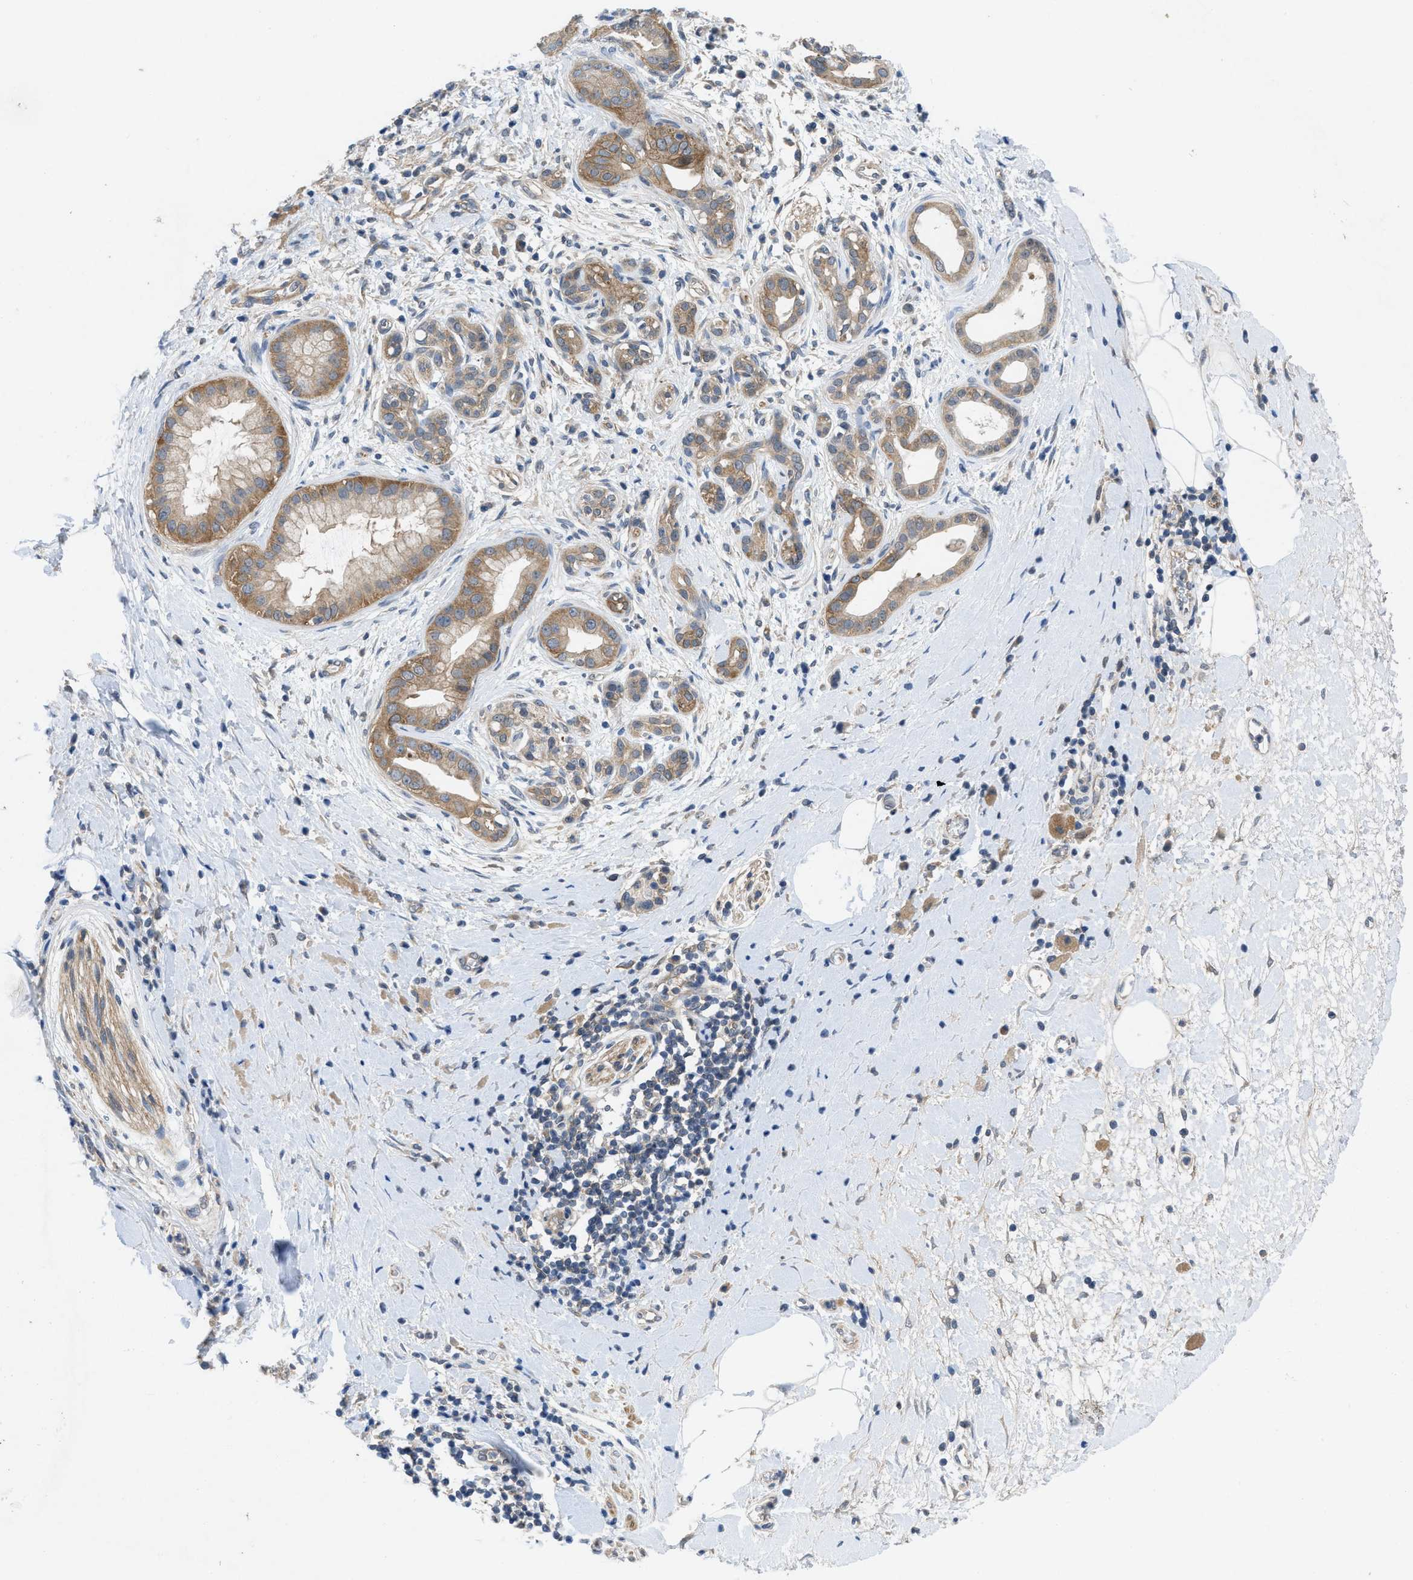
{"staining": {"intensity": "weak", "quantity": ">75%", "location": "cytoplasmic/membranous"}, "tissue": "pancreatic cancer", "cell_type": "Tumor cells", "image_type": "cancer", "snomed": [{"axis": "morphology", "description": "Adenocarcinoma, NOS"}, {"axis": "topography", "description": "Pancreas"}], "caption": "The micrograph displays a brown stain indicating the presence of a protein in the cytoplasmic/membranous of tumor cells in adenocarcinoma (pancreatic).", "gene": "PANX1", "patient": {"sex": "male", "age": 55}}